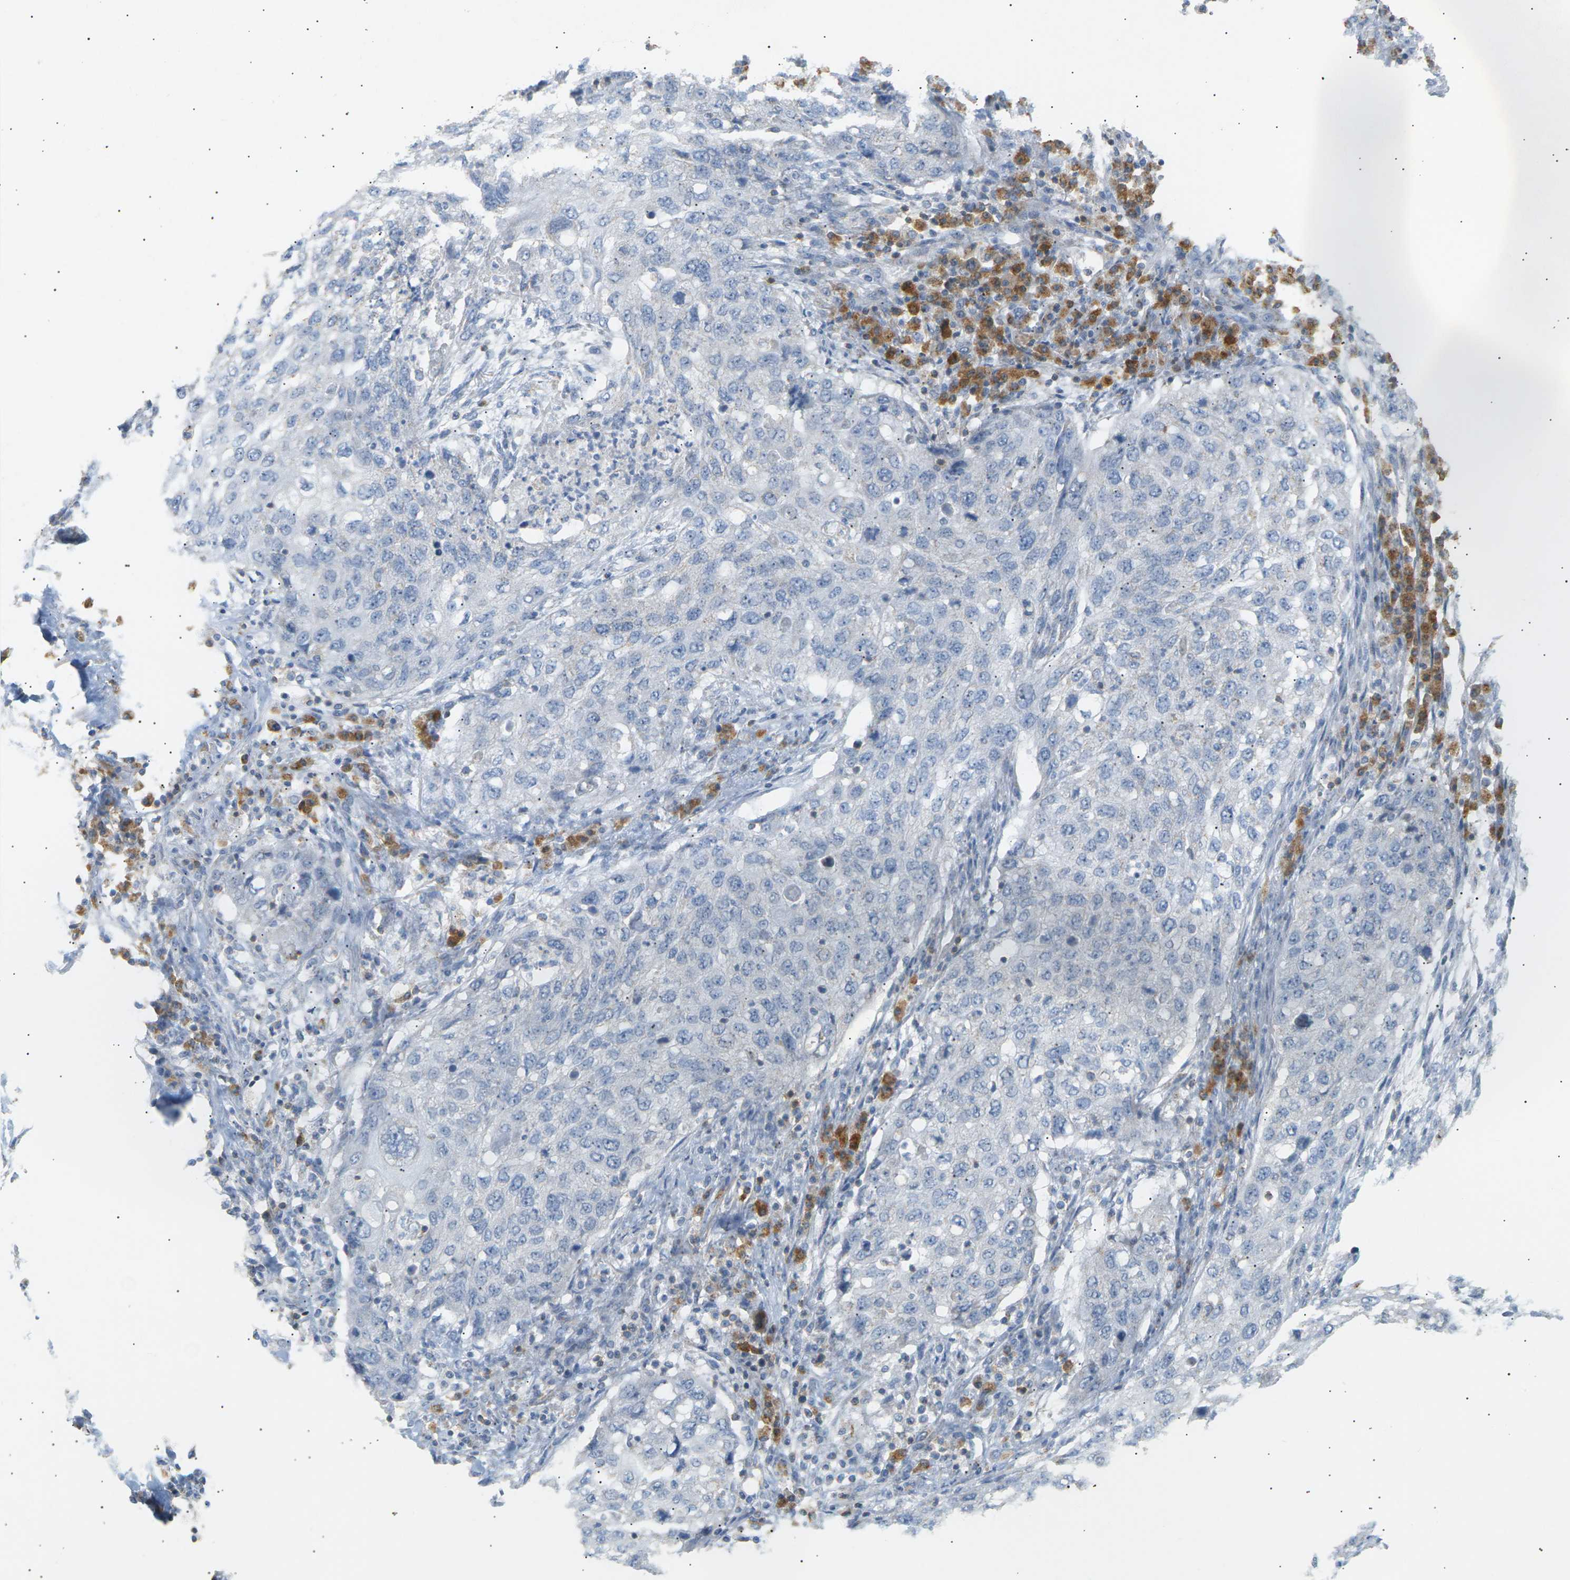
{"staining": {"intensity": "negative", "quantity": "none", "location": "none"}, "tissue": "lung cancer", "cell_type": "Tumor cells", "image_type": "cancer", "snomed": [{"axis": "morphology", "description": "Squamous cell carcinoma, NOS"}, {"axis": "topography", "description": "Lung"}], "caption": "The immunohistochemistry (IHC) photomicrograph has no significant expression in tumor cells of lung cancer tissue.", "gene": "LIME1", "patient": {"sex": "female", "age": 63}}